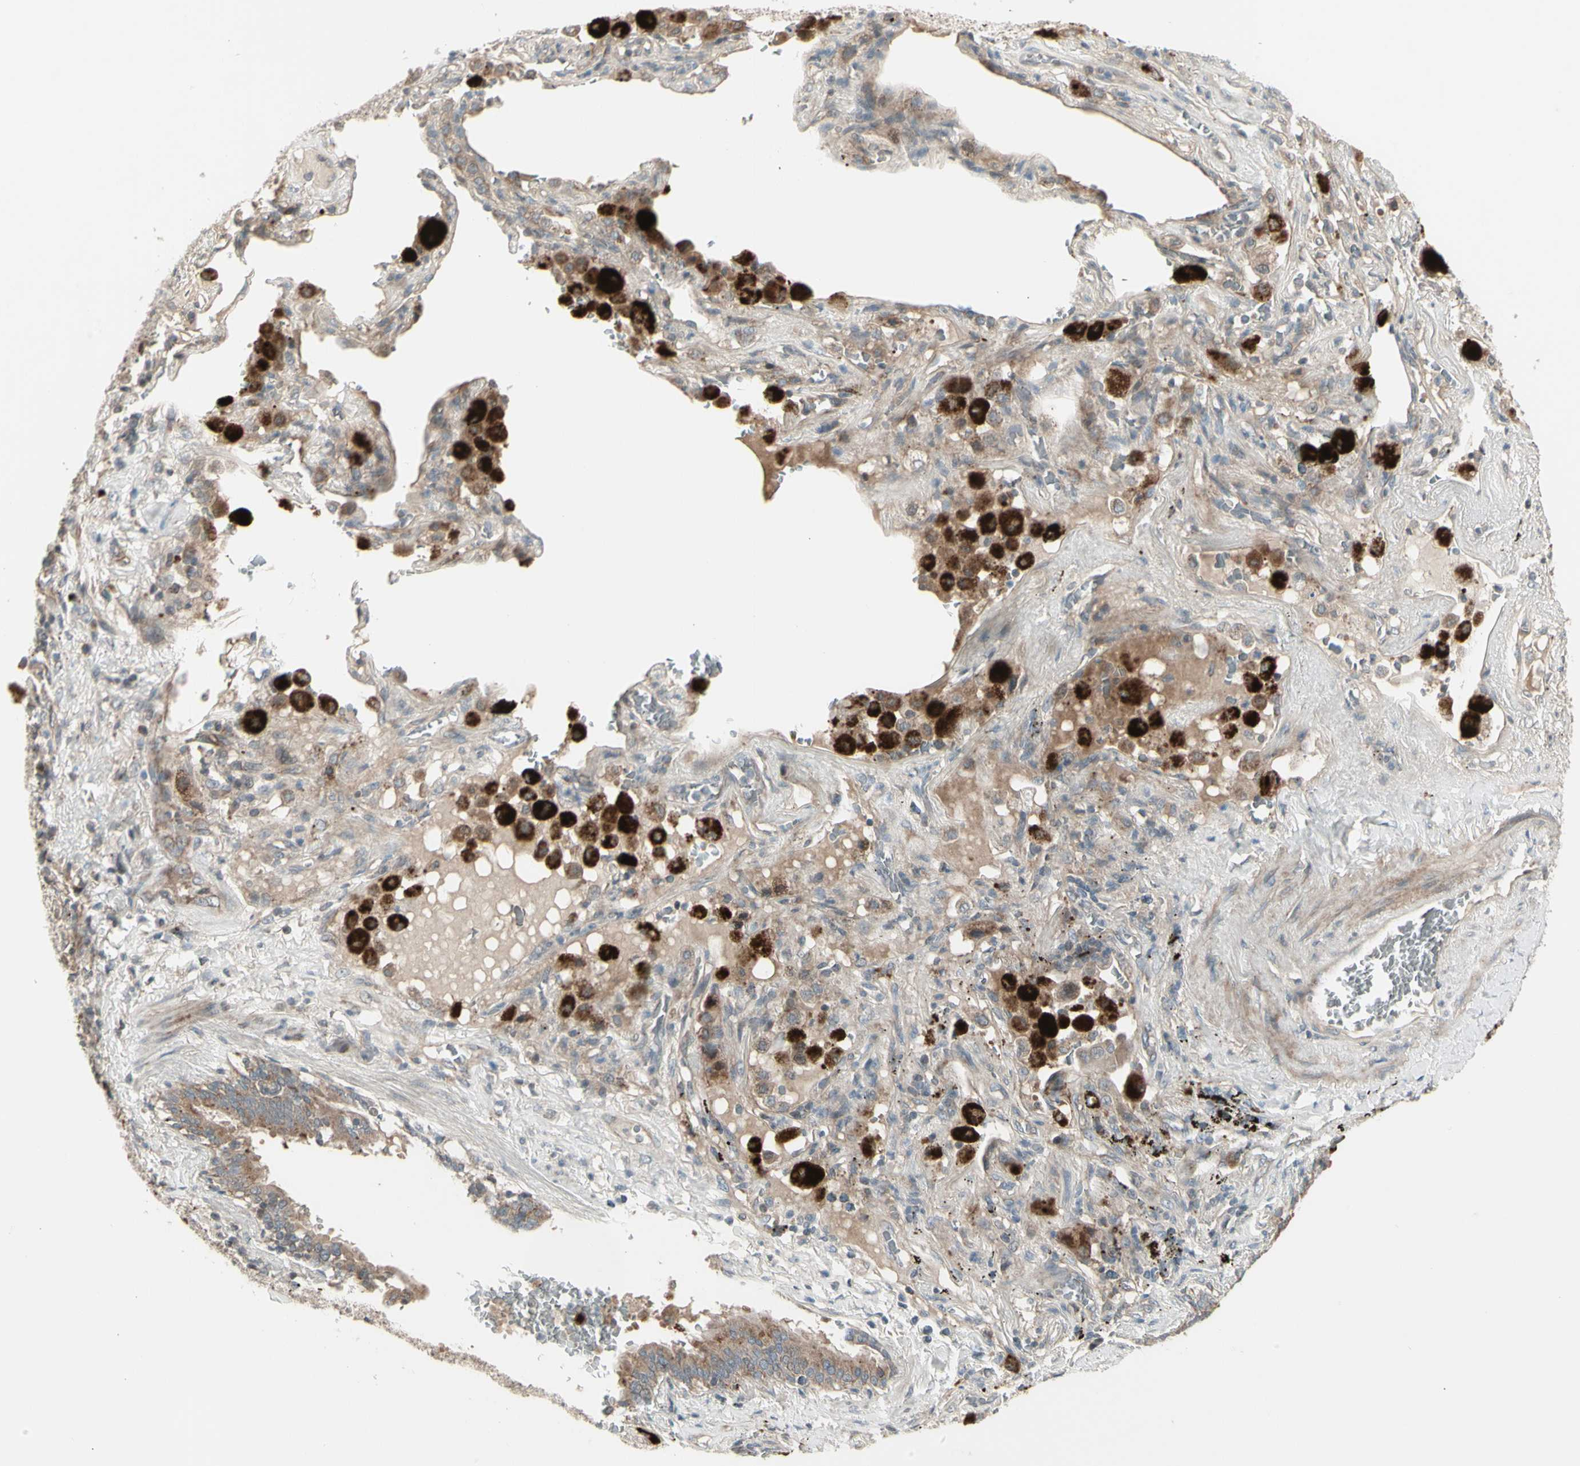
{"staining": {"intensity": "moderate", "quantity": ">75%", "location": "cytoplasmic/membranous"}, "tissue": "lung cancer", "cell_type": "Tumor cells", "image_type": "cancer", "snomed": [{"axis": "morphology", "description": "Squamous cell carcinoma, NOS"}, {"axis": "topography", "description": "Lung"}], "caption": "A brown stain labels moderate cytoplasmic/membranous staining of a protein in lung cancer tumor cells.", "gene": "OSTM1", "patient": {"sex": "male", "age": 57}}